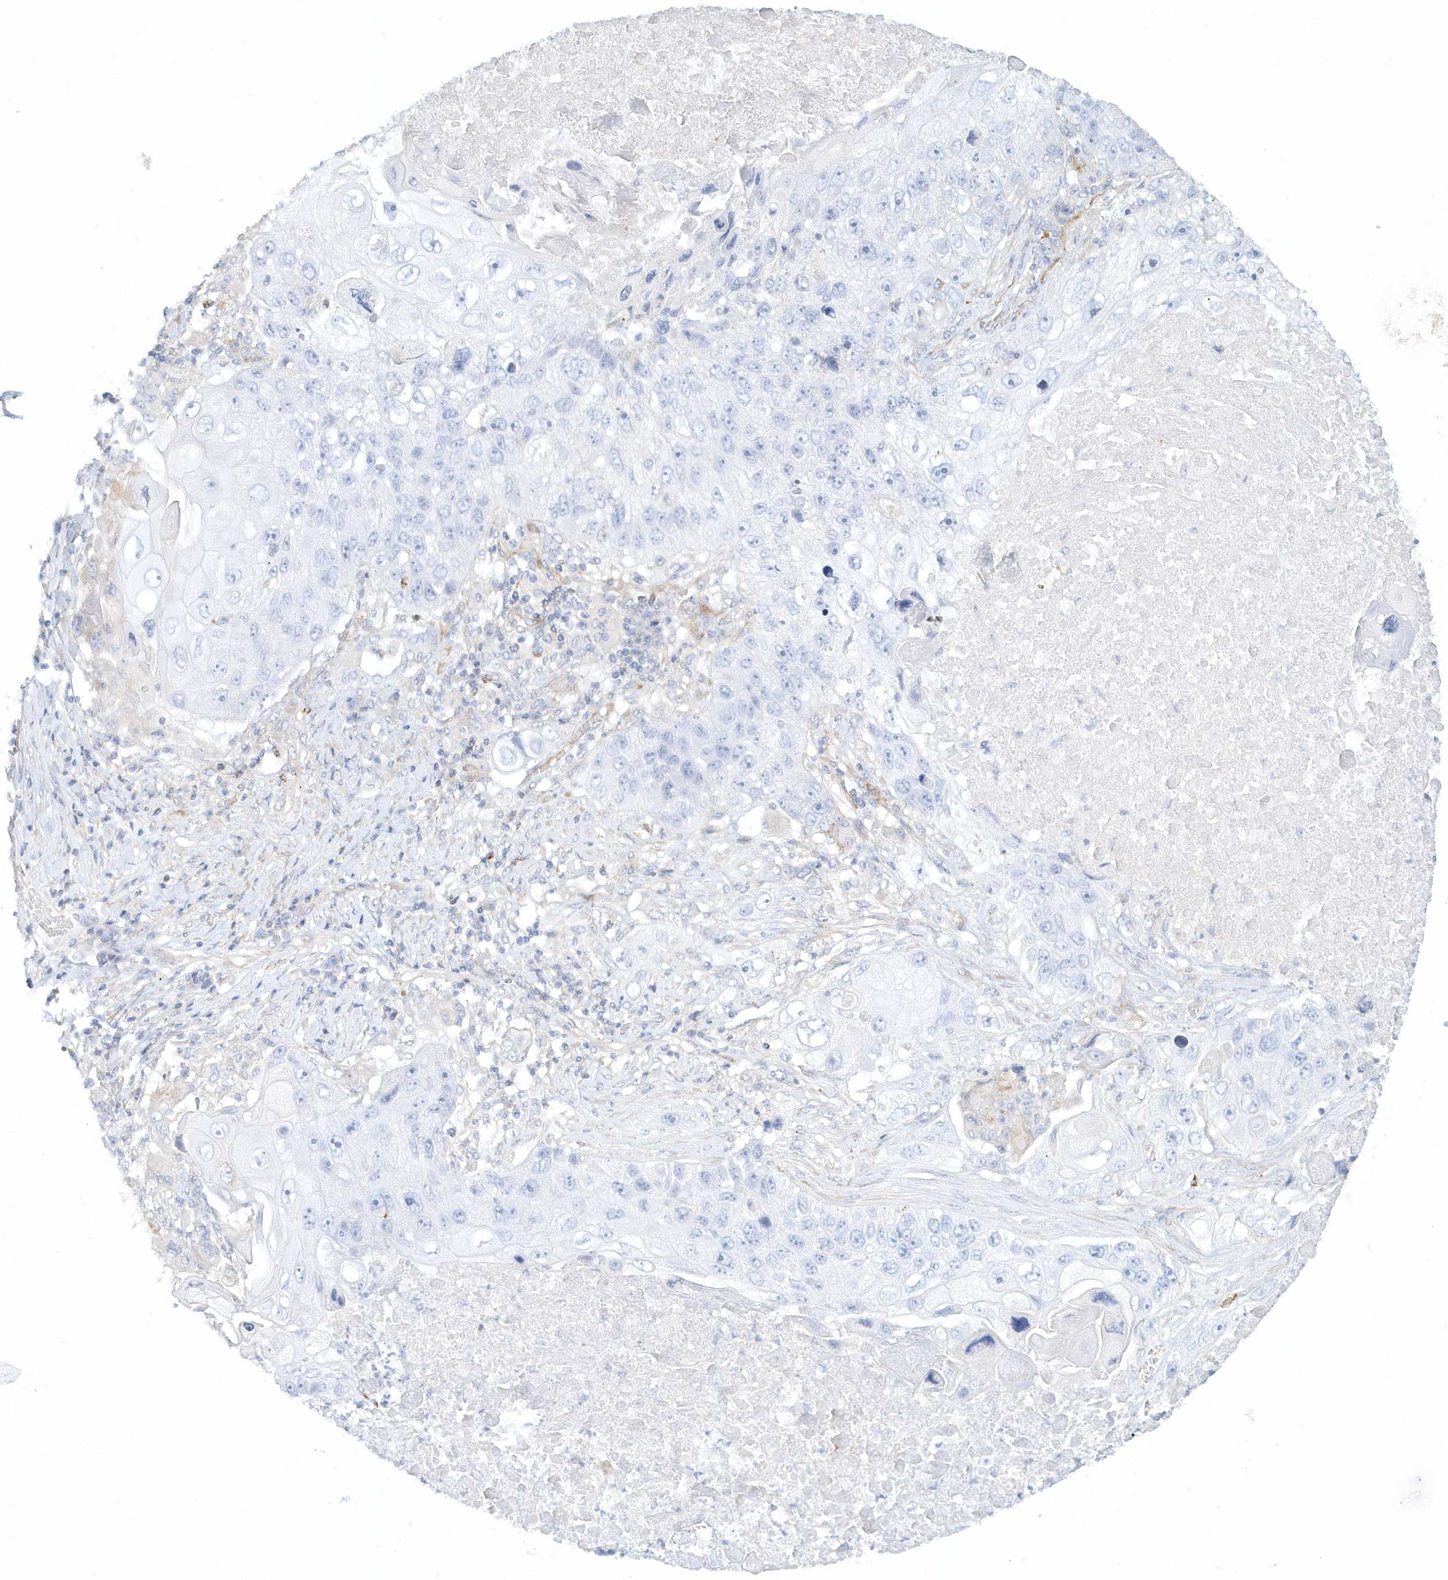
{"staining": {"intensity": "negative", "quantity": "none", "location": "none"}, "tissue": "lung cancer", "cell_type": "Tumor cells", "image_type": "cancer", "snomed": [{"axis": "morphology", "description": "Squamous cell carcinoma, NOS"}, {"axis": "topography", "description": "Lung"}], "caption": "IHC image of neoplastic tissue: human lung squamous cell carcinoma stained with DAB (3,3'-diaminobenzidine) displays no significant protein staining in tumor cells.", "gene": "DNAH1", "patient": {"sex": "male", "age": 61}}